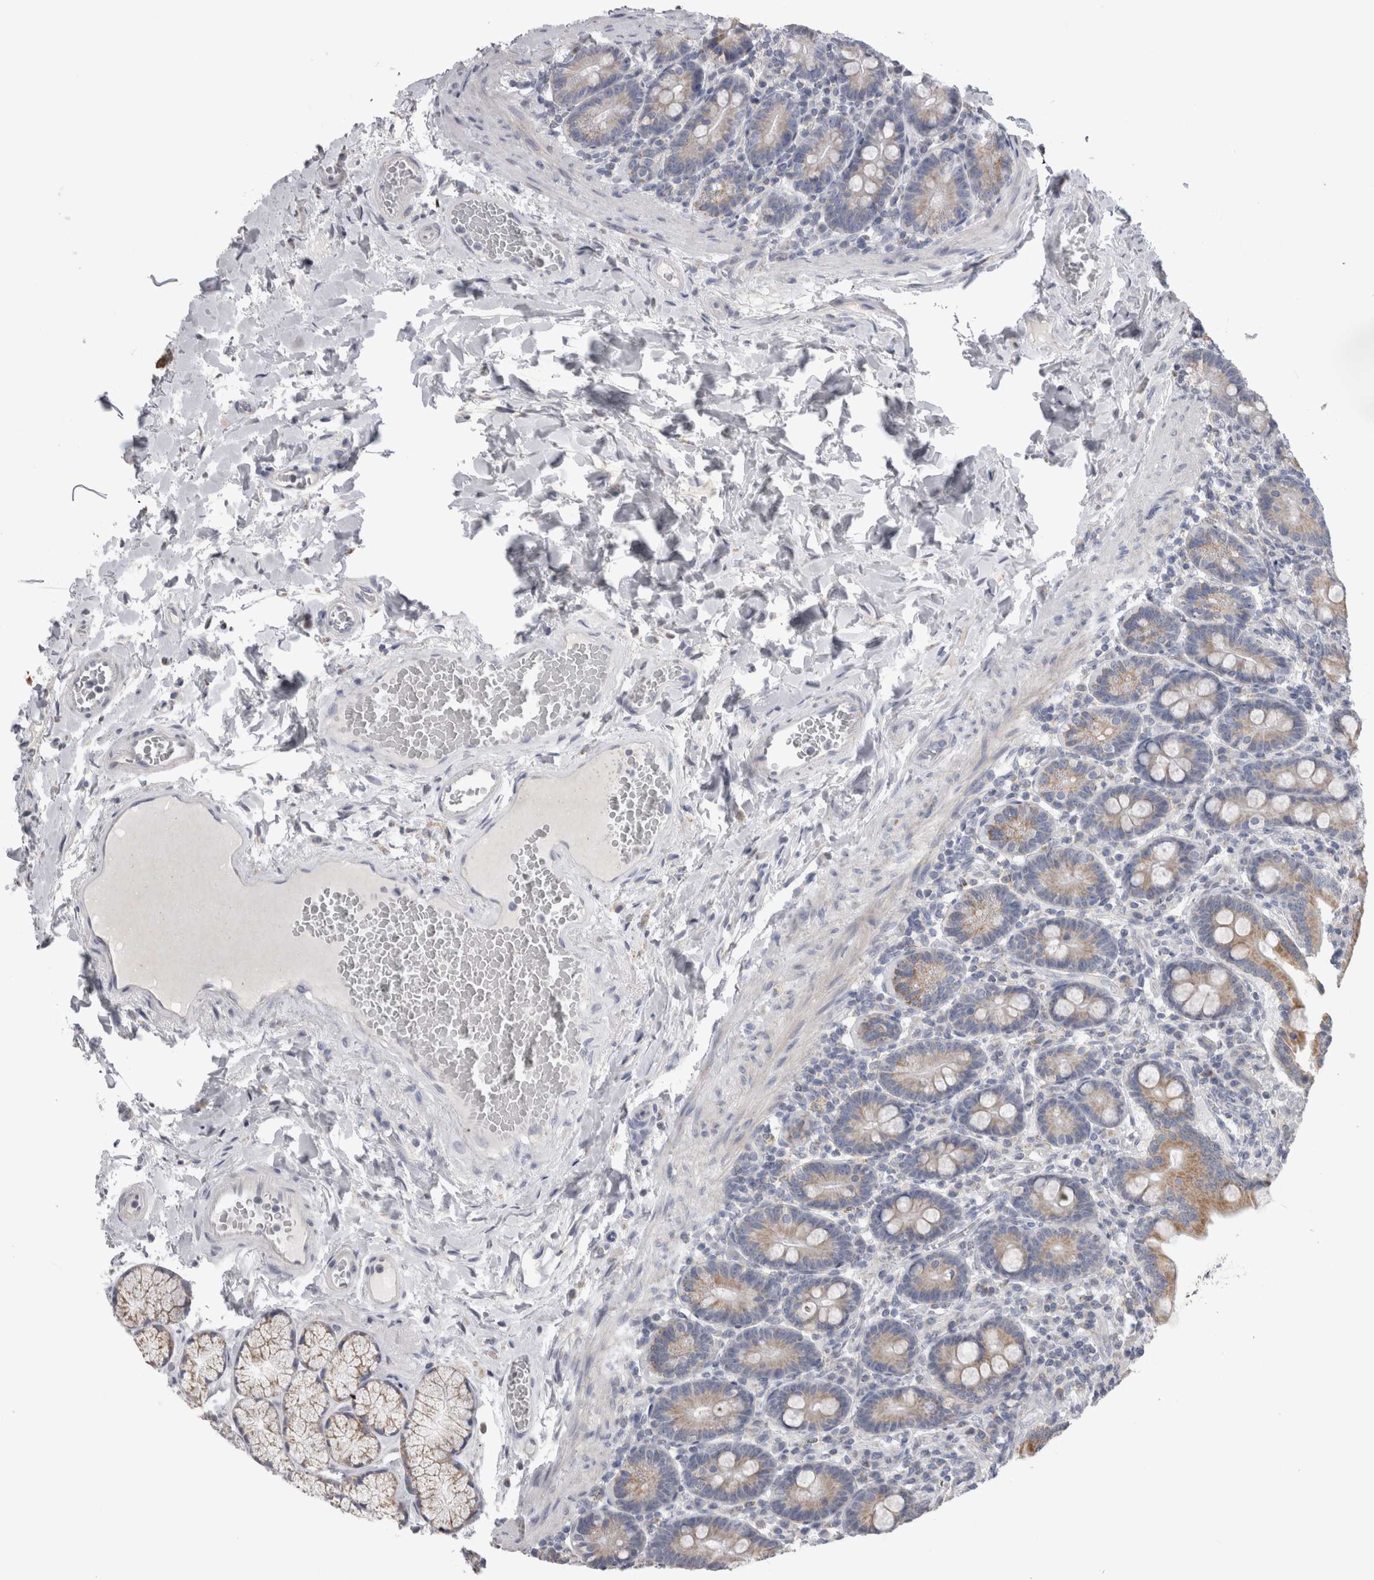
{"staining": {"intensity": "moderate", "quantity": "25%-75%", "location": "cytoplasmic/membranous"}, "tissue": "duodenum", "cell_type": "Glandular cells", "image_type": "normal", "snomed": [{"axis": "morphology", "description": "Normal tissue, NOS"}, {"axis": "topography", "description": "Duodenum"}], "caption": "IHC of unremarkable duodenum reveals medium levels of moderate cytoplasmic/membranous staining in about 25%-75% of glandular cells.", "gene": "DHRS4", "patient": {"sex": "male", "age": 54}}